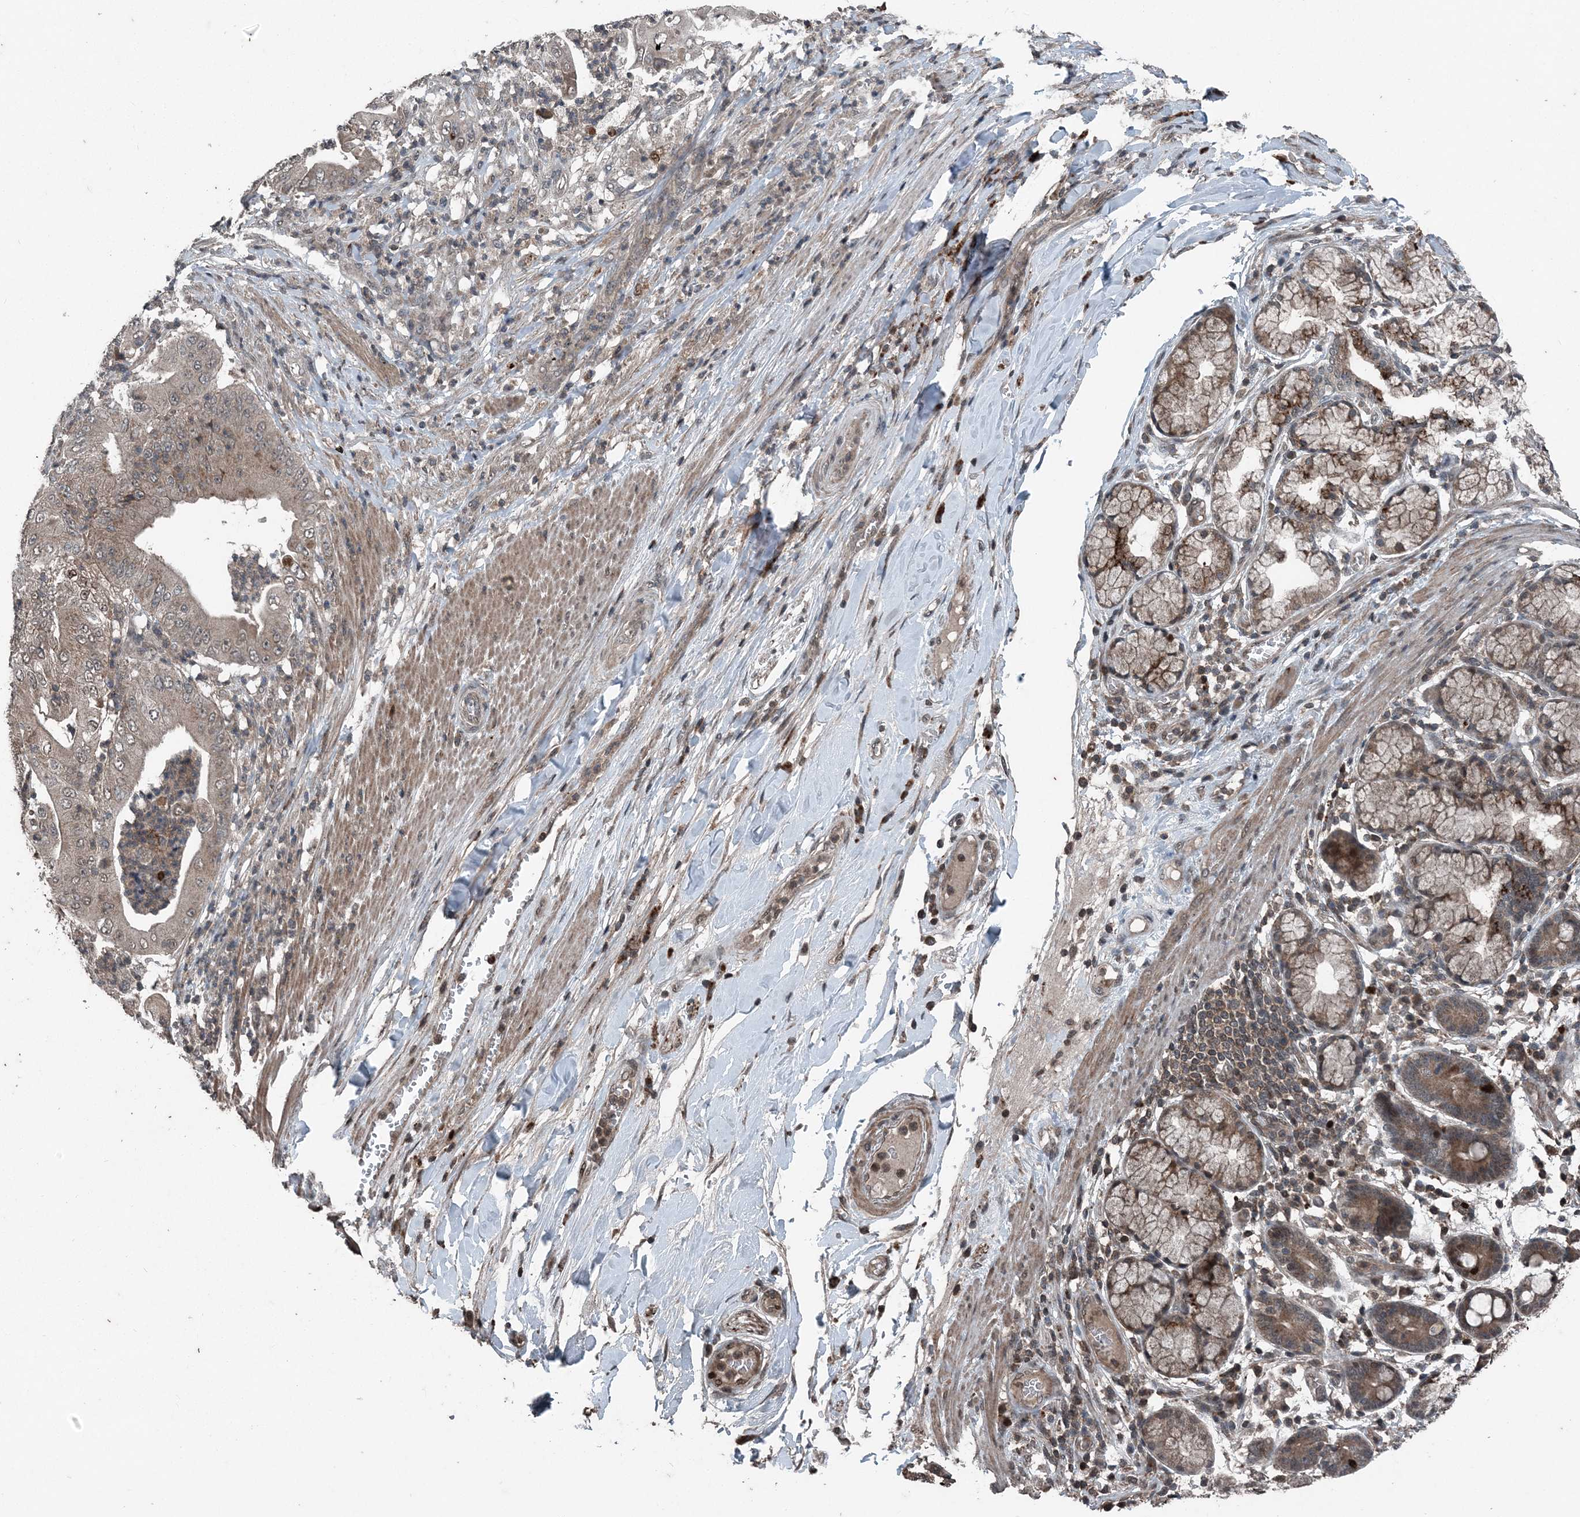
{"staining": {"intensity": "weak", "quantity": "25%-75%", "location": "cytoplasmic/membranous"}, "tissue": "pancreatic cancer", "cell_type": "Tumor cells", "image_type": "cancer", "snomed": [{"axis": "morphology", "description": "Adenocarcinoma, NOS"}, {"axis": "topography", "description": "Pancreas"}], "caption": "Protein staining of pancreatic adenocarcinoma tissue demonstrates weak cytoplasmic/membranous expression in approximately 25%-75% of tumor cells.", "gene": "CFL1", "patient": {"sex": "female", "age": 77}}